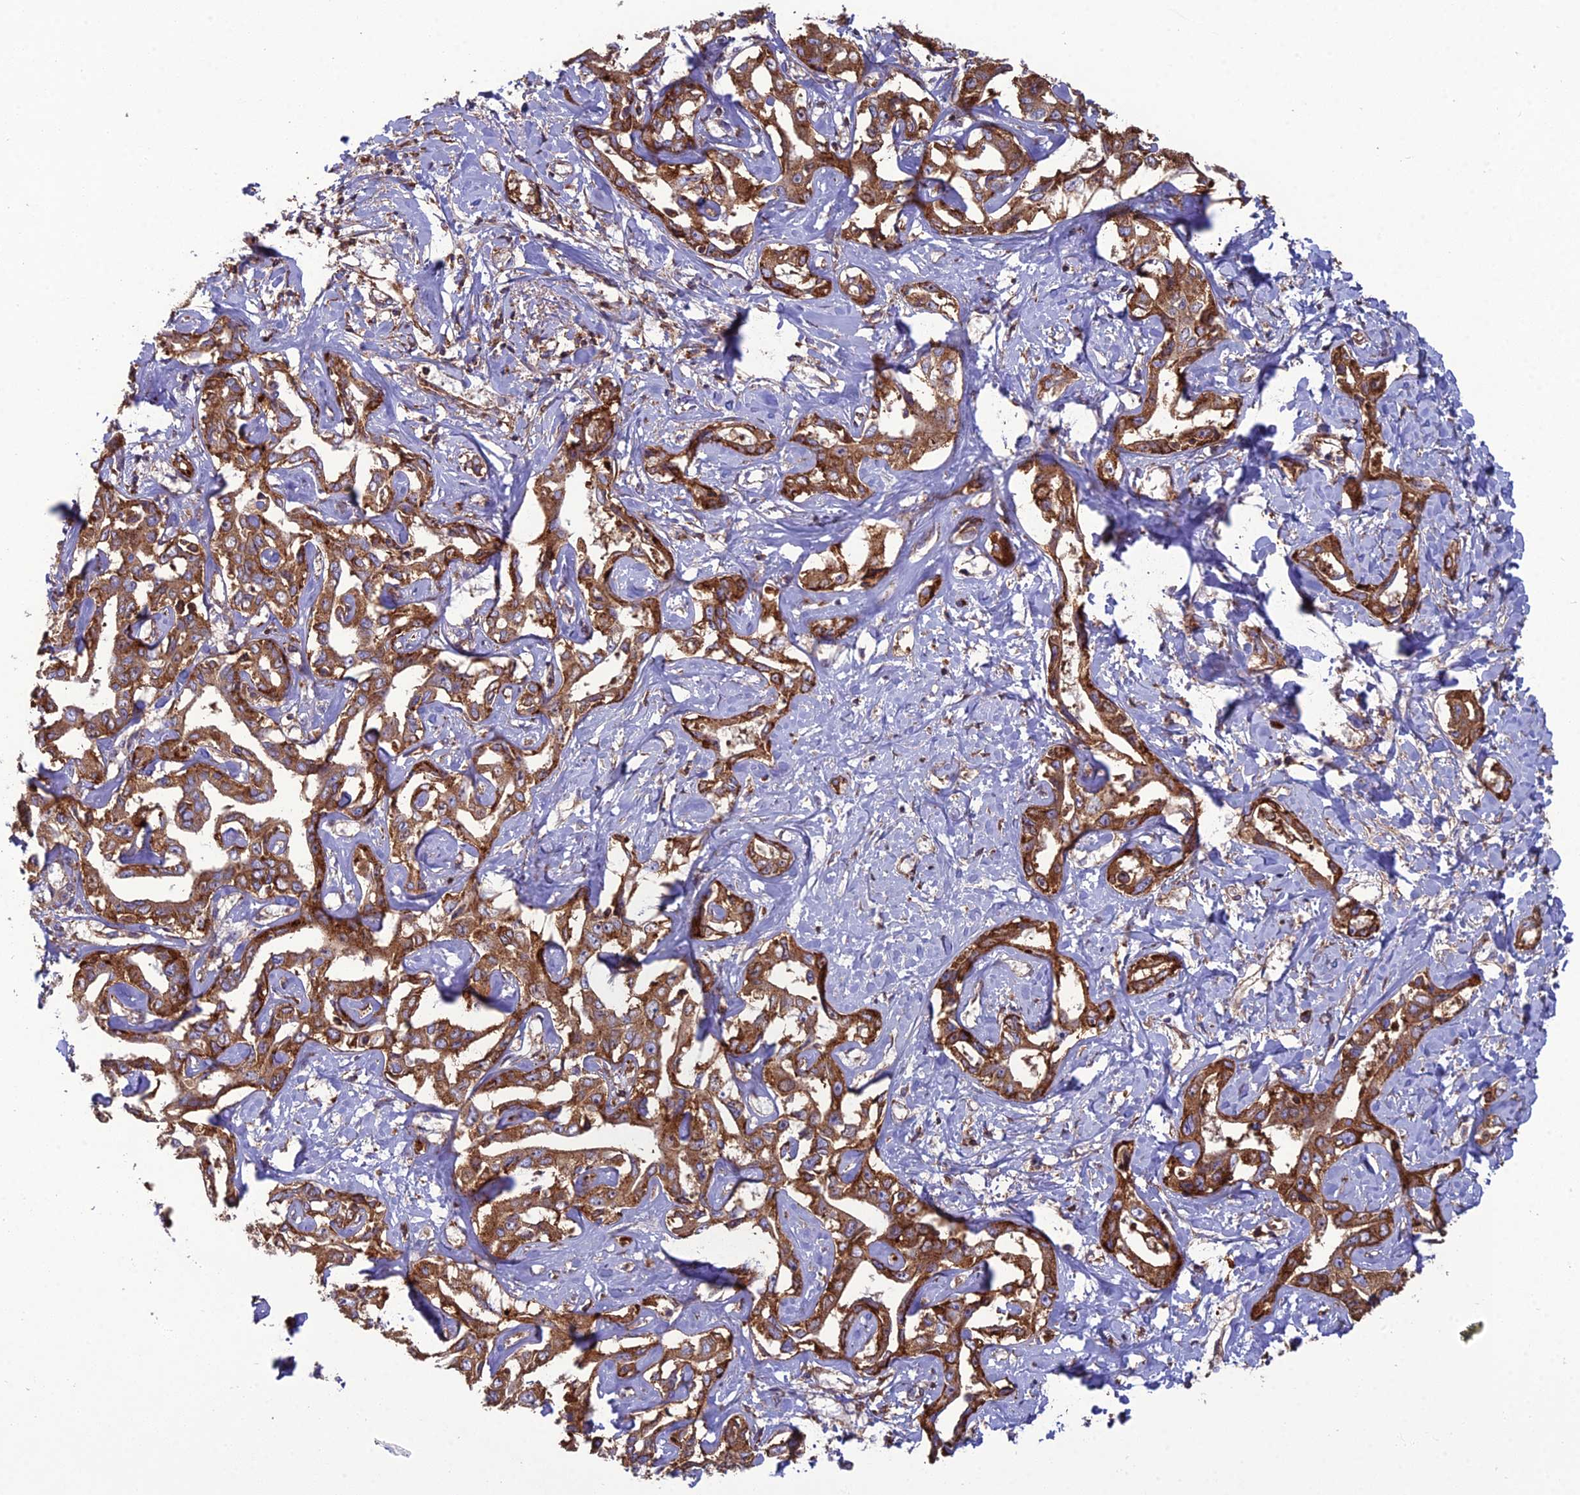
{"staining": {"intensity": "moderate", "quantity": ">75%", "location": "cytoplasmic/membranous"}, "tissue": "liver cancer", "cell_type": "Tumor cells", "image_type": "cancer", "snomed": [{"axis": "morphology", "description": "Cholangiocarcinoma"}, {"axis": "topography", "description": "Liver"}], "caption": "Immunohistochemistry micrograph of neoplastic tissue: liver cancer (cholangiocarcinoma) stained using immunohistochemistry (IHC) exhibits medium levels of moderate protein expression localized specifically in the cytoplasmic/membranous of tumor cells, appearing as a cytoplasmic/membranous brown color.", "gene": "LNPEP", "patient": {"sex": "male", "age": 59}}